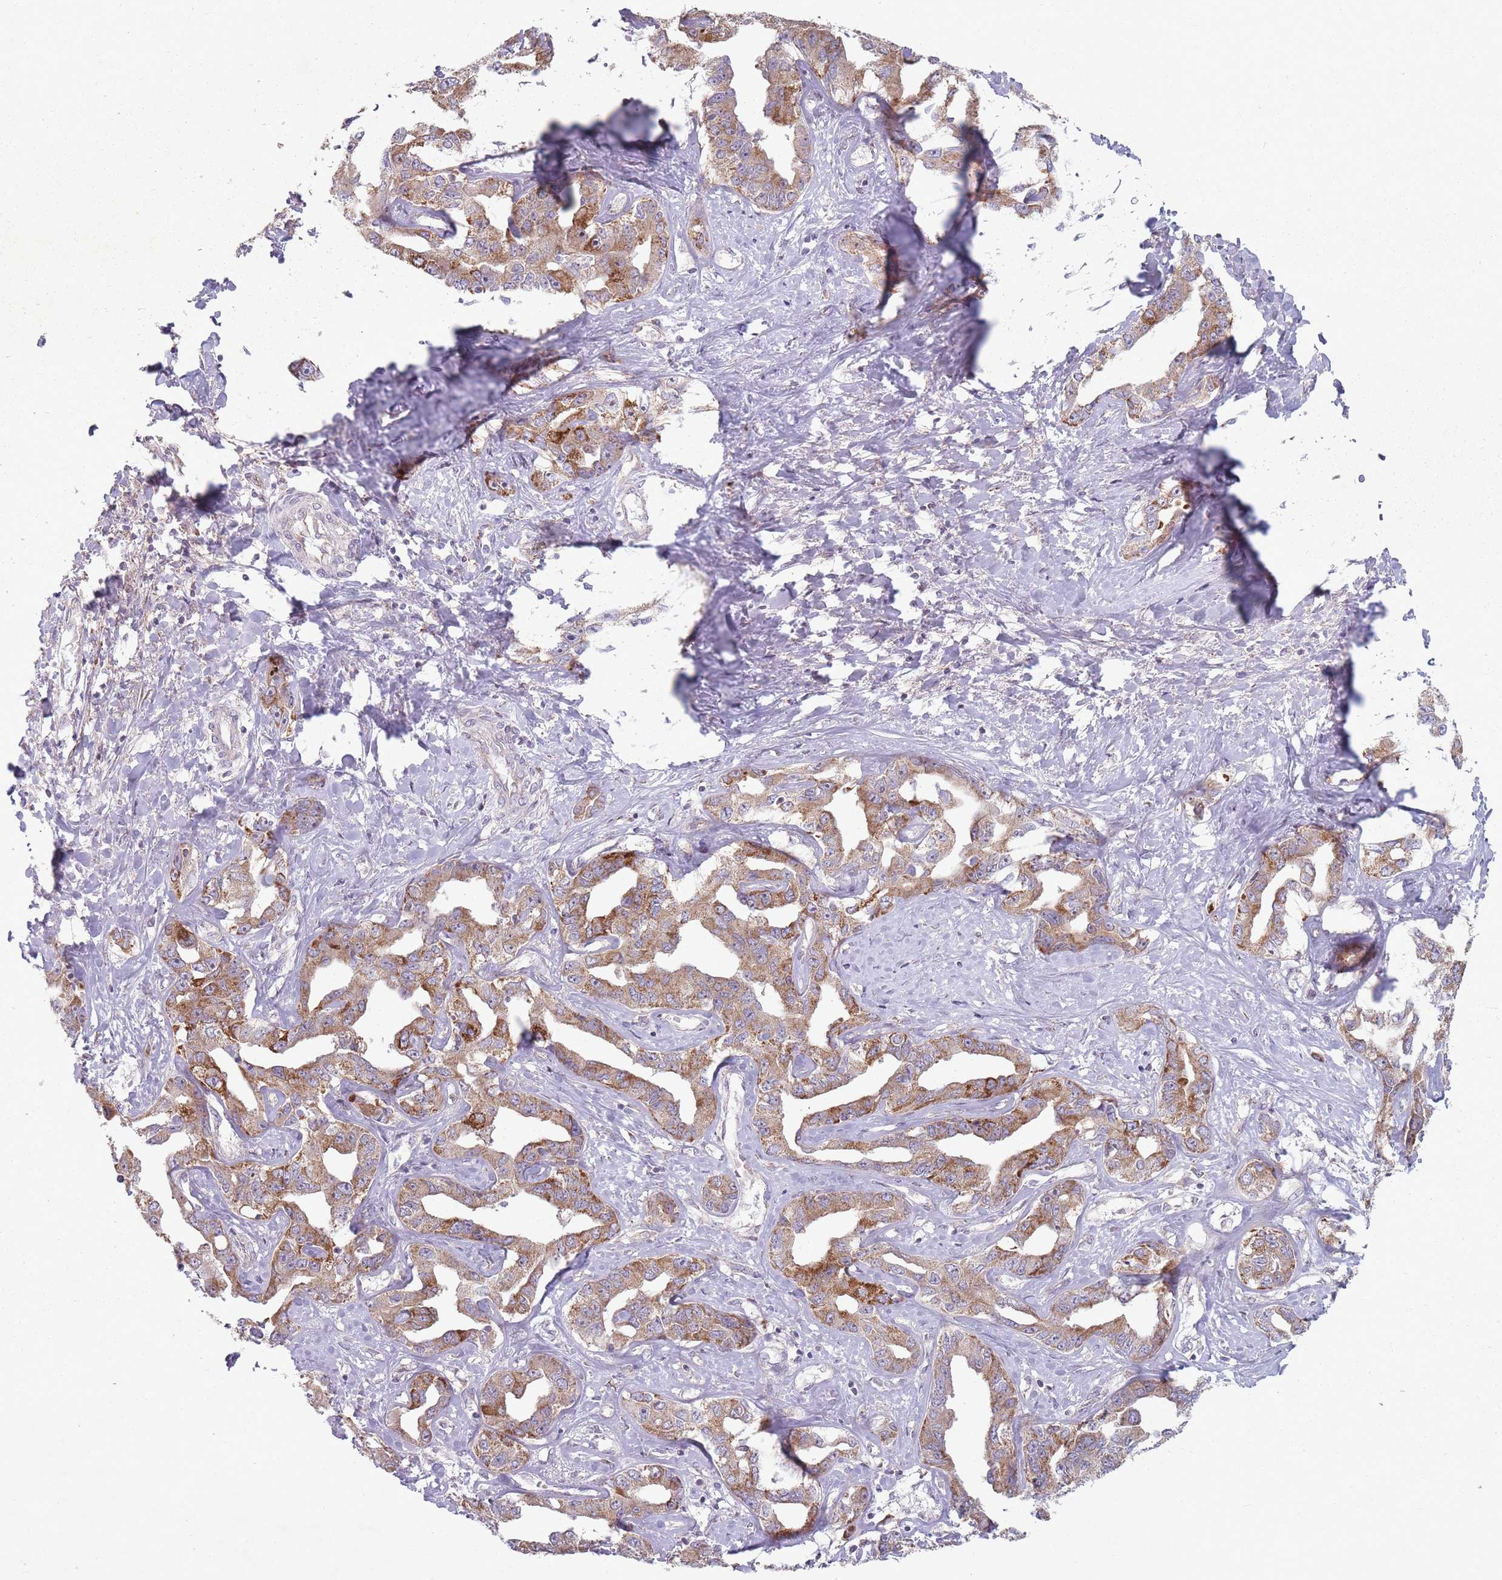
{"staining": {"intensity": "moderate", "quantity": ">75%", "location": "cytoplasmic/membranous"}, "tissue": "liver cancer", "cell_type": "Tumor cells", "image_type": "cancer", "snomed": [{"axis": "morphology", "description": "Cholangiocarcinoma"}, {"axis": "topography", "description": "Liver"}], "caption": "A medium amount of moderate cytoplasmic/membranous positivity is appreciated in approximately >75% of tumor cells in liver cancer (cholangiocarcinoma) tissue. The staining was performed using DAB (3,3'-diaminobenzidine) to visualize the protein expression in brown, while the nuclei were stained in blue with hematoxylin (Magnification: 20x).", "gene": "OR10Q1", "patient": {"sex": "male", "age": 59}}